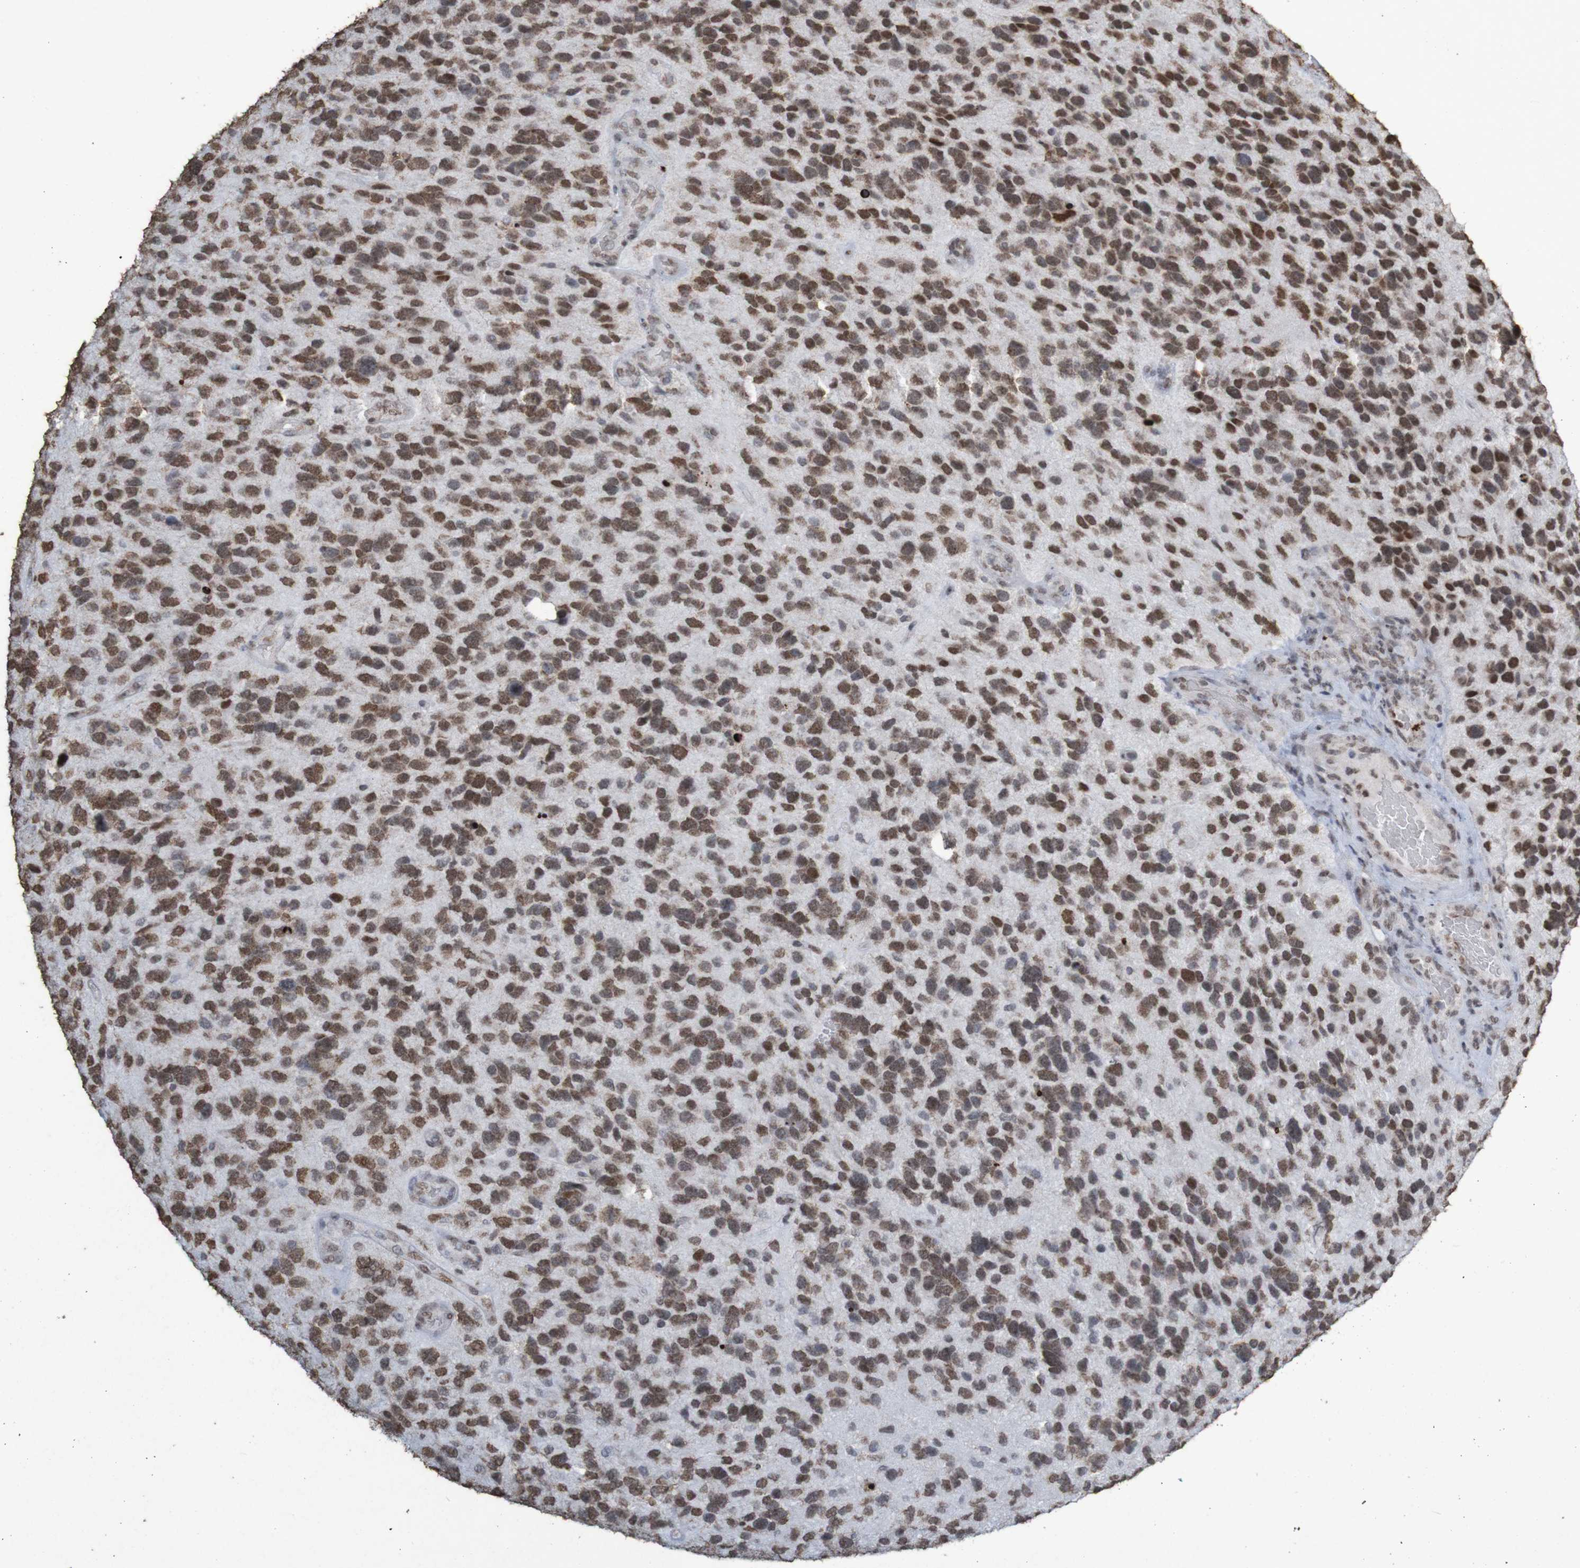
{"staining": {"intensity": "moderate", "quantity": ">75%", "location": "nuclear"}, "tissue": "glioma", "cell_type": "Tumor cells", "image_type": "cancer", "snomed": [{"axis": "morphology", "description": "Glioma, malignant, High grade"}, {"axis": "topography", "description": "Brain"}], "caption": "IHC (DAB (3,3'-diaminobenzidine)) staining of high-grade glioma (malignant) displays moderate nuclear protein positivity in about >75% of tumor cells.", "gene": "GFI1", "patient": {"sex": "female", "age": 58}}